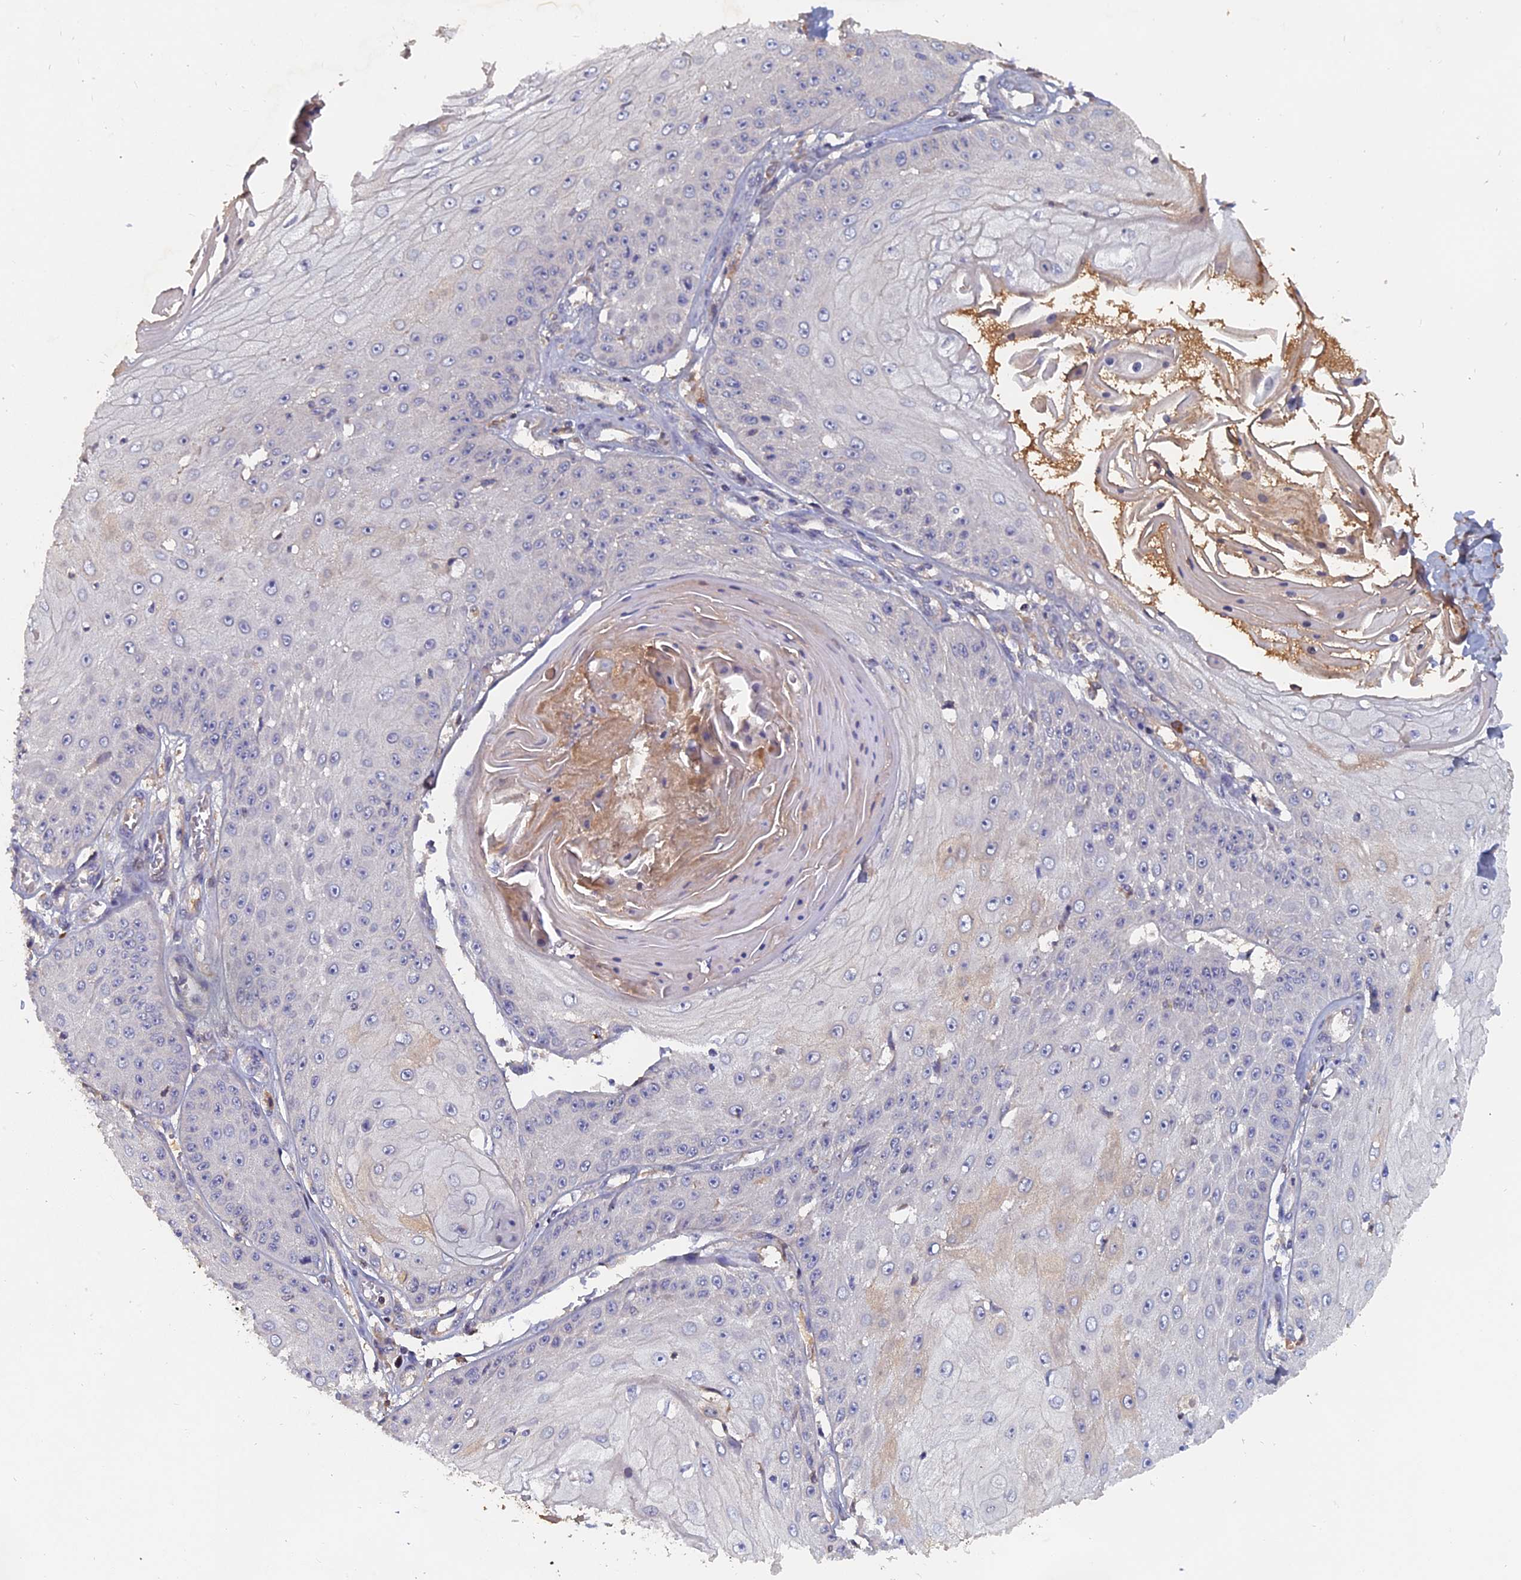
{"staining": {"intensity": "negative", "quantity": "none", "location": "none"}, "tissue": "skin cancer", "cell_type": "Tumor cells", "image_type": "cancer", "snomed": [{"axis": "morphology", "description": "Squamous cell carcinoma, NOS"}, {"axis": "topography", "description": "Skin"}], "caption": "The micrograph demonstrates no staining of tumor cells in squamous cell carcinoma (skin).", "gene": "SLC33A1", "patient": {"sex": "male", "age": 70}}